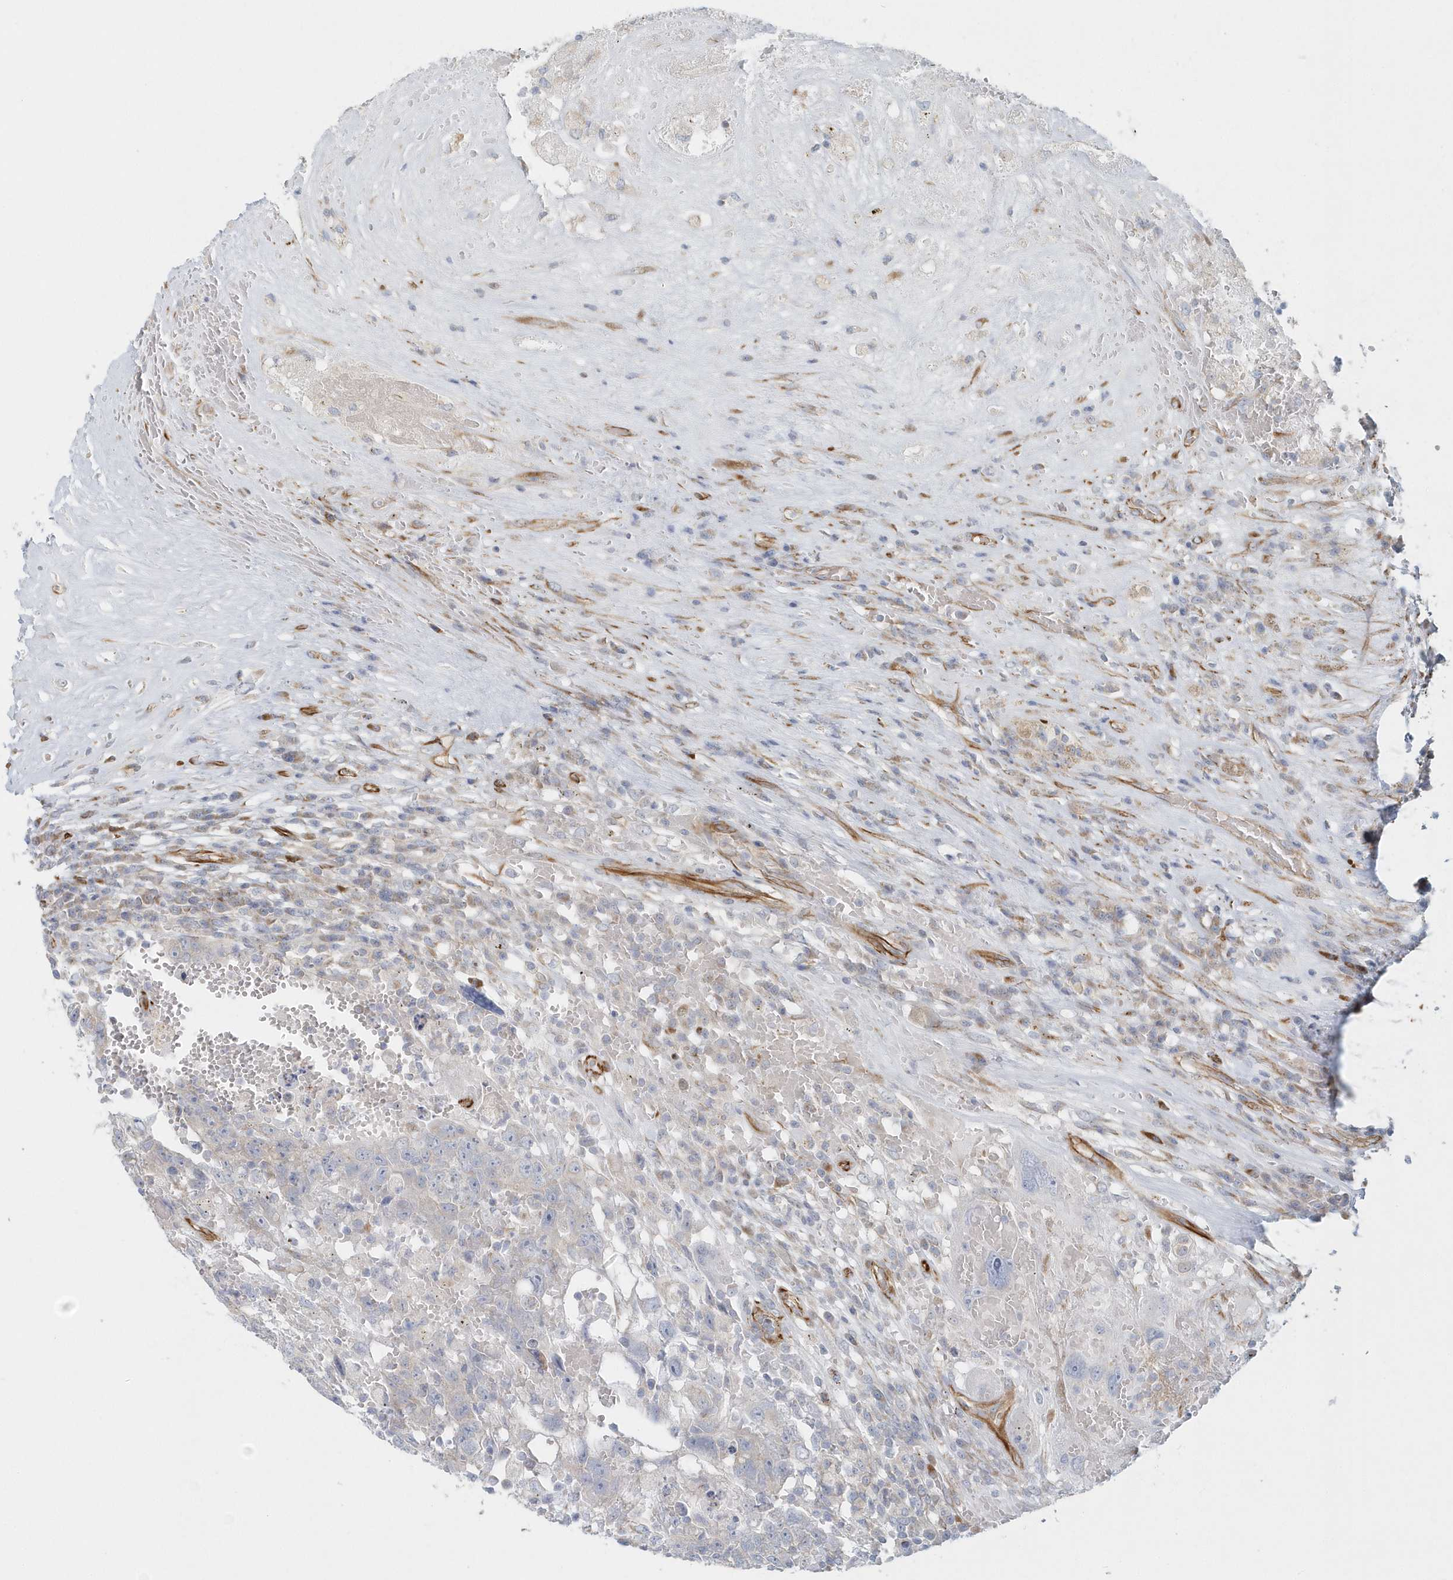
{"staining": {"intensity": "negative", "quantity": "none", "location": "none"}, "tissue": "testis cancer", "cell_type": "Tumor cells", "image_type": "cancer", "snomed": [{"axis": "morphology", "description": "Carcinoma, Embryonal, NOS"}, {"axis": "topography", "description": "Testis"}], "caption": "There is no significant staining in tumor cells of embryonal carcinoma (testis). (DAB immunohistochemistry (IHC) visualized using brightfield microscopy, high magnification).", "gene": "GPR152", "patient": {"sex": "male", "age": 26}}